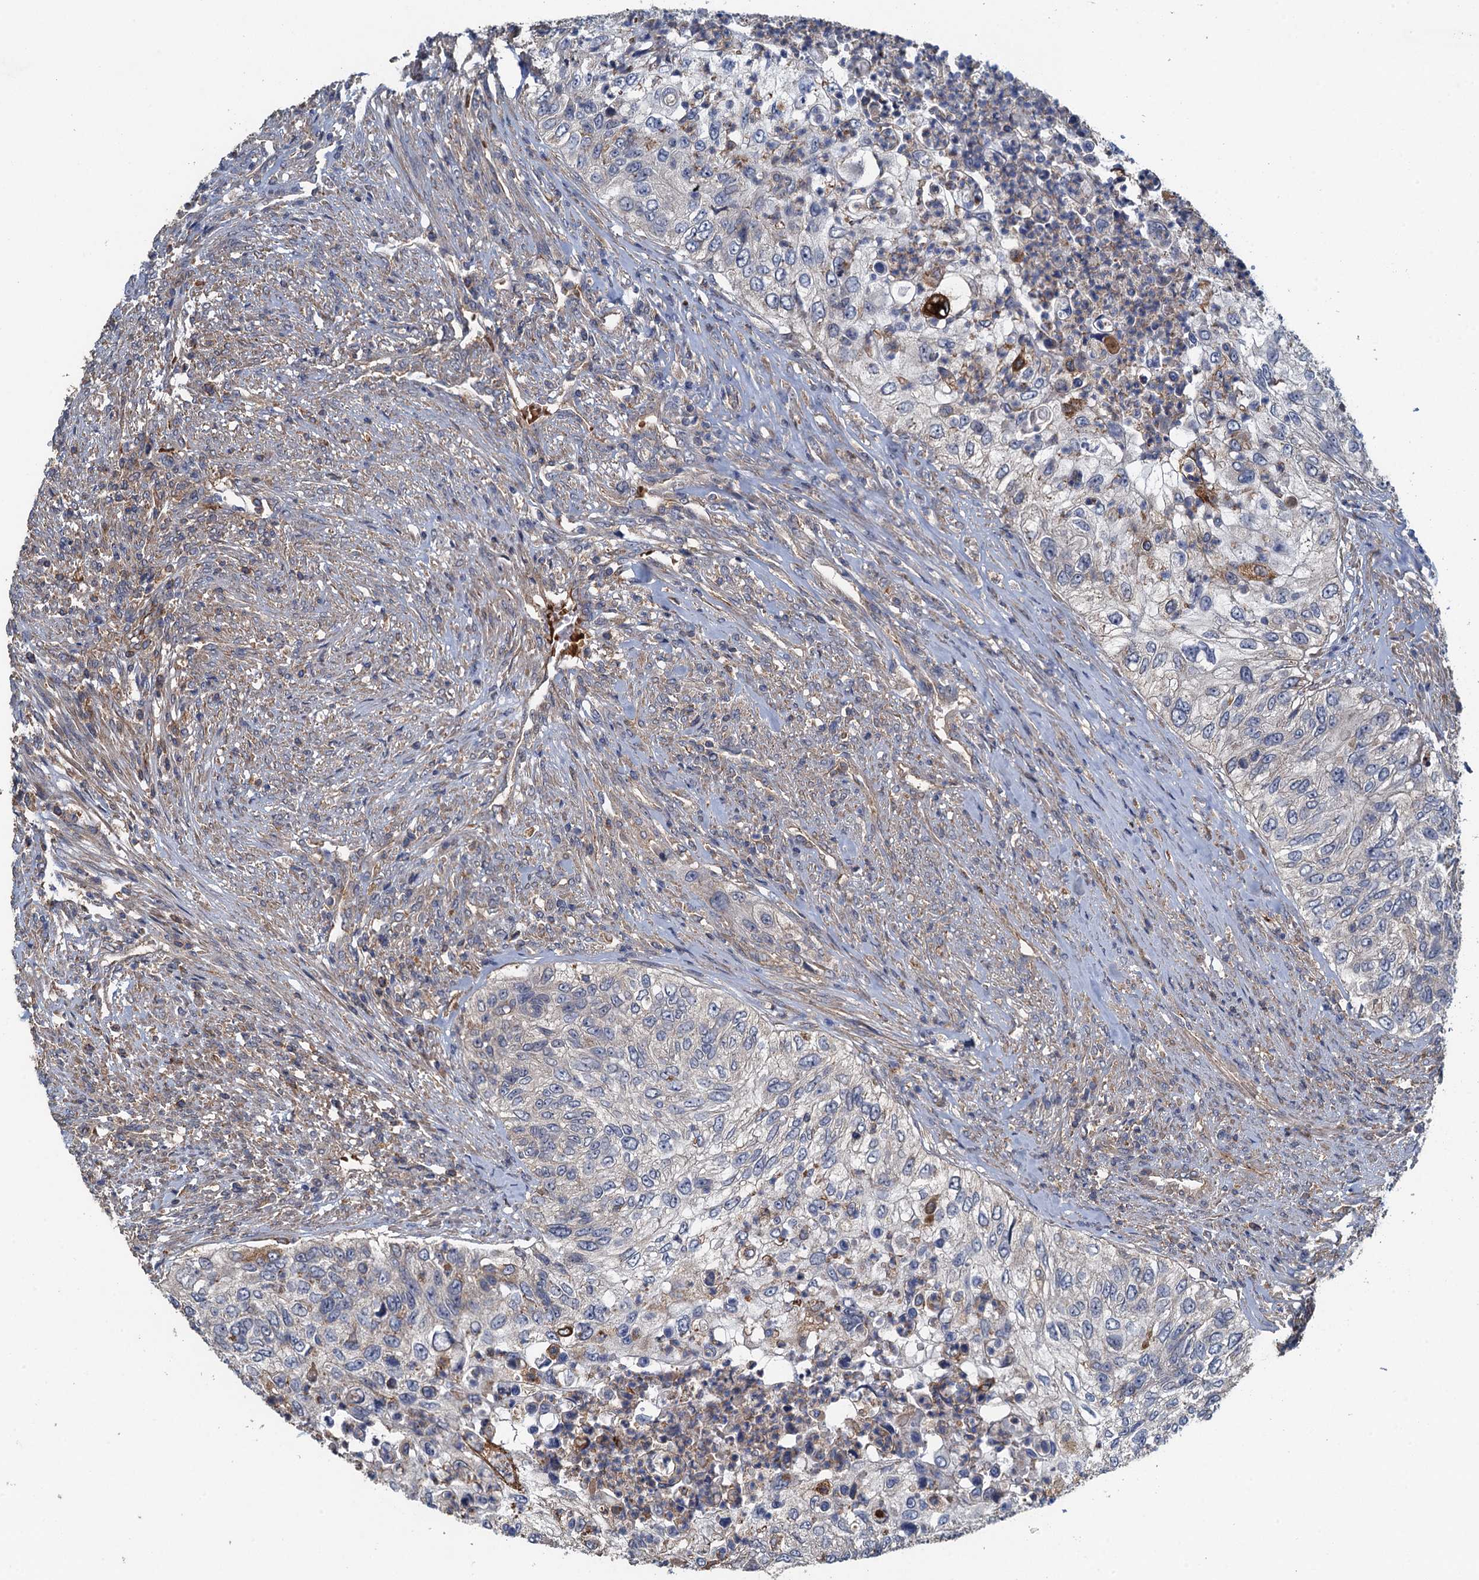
{"staining": {"intensity": "moderate", "quantity": "<25%", "location": "cytoplasmic/membranous"}, "tissue": "urothelial cancer", "cell_type": "Tumor cells", "image_type": "cancer", "snomed": [{"axis": "morphology", "description": "Urothelial carcinoma, High grade"}, {"axis": "topography", "description": "Urinary bladder"}], "caption": "An image of human urothelial cancer stained for a protein demonstrates moderate cytoplasmic/membranous brown staining in tumor cells. (DAB IHC, brown staining for protein, blue staining for nuclei).", "gene": "RSAD2", "patient": {"sex": "female", "age": 60}}